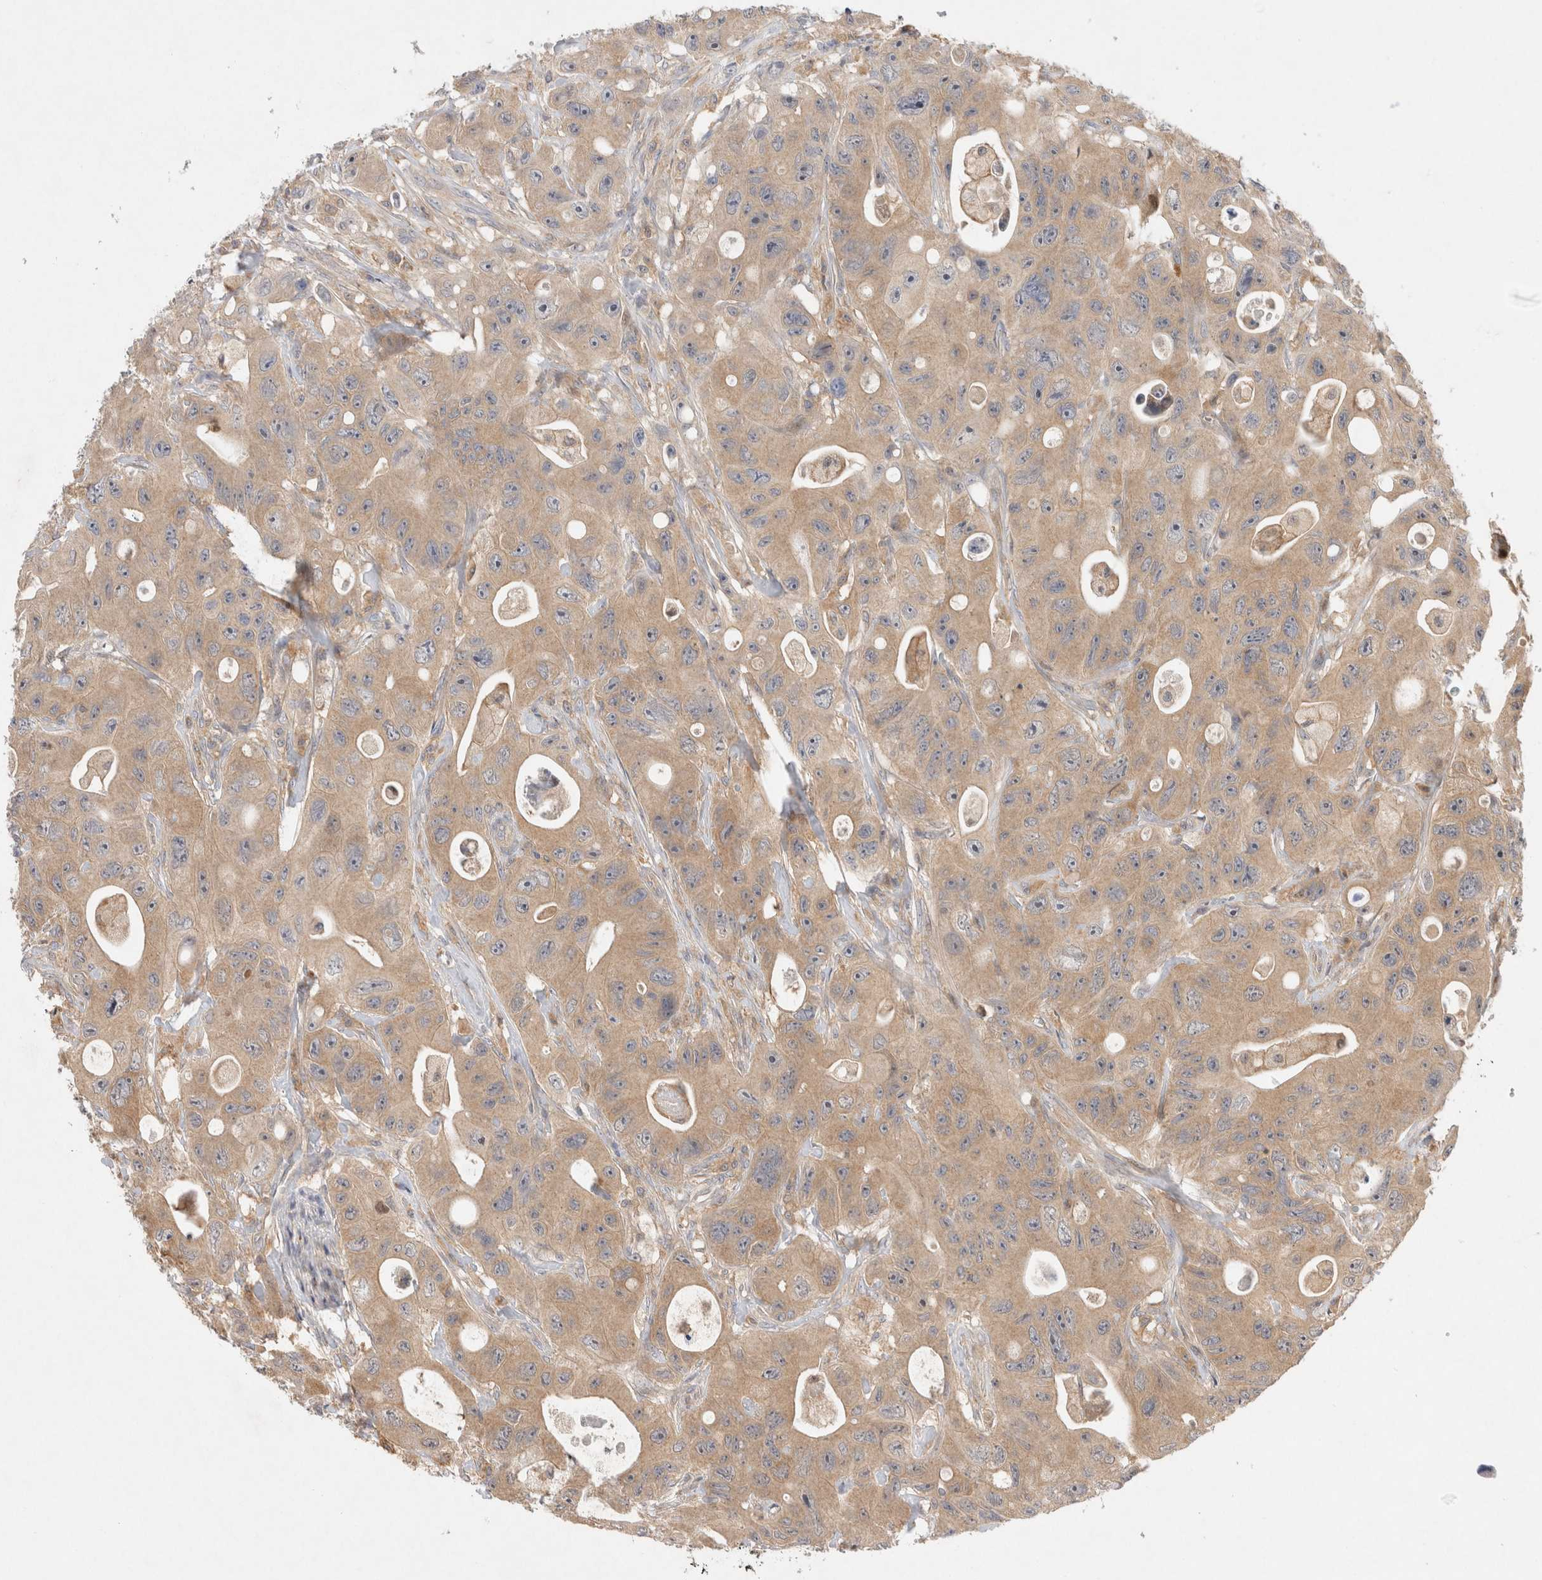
{"staining": {"intensity": "weak", "quantity": ">75%", "location": "cytoplasmic/membranous"}, "tissue": "colorectal cancer", "cell_type": "Tumor cells", "image_type": "cancer", "snomed": [{"axis": "morphology", "description": "Adenocarcinoma, NOS"}, {"axis": "topography", "description": "Colon"}], "caption": "DAB (3,3'-diaminobenzidine) immunohistochemical staining of colorectal cancer exhibits weak cytoplasmic/membranous protein positivity in about >75% of tumor cells. Immunohistochemistry (ihc) stains the protein in brown and the nuclei are stained blue.", "gene": "HTT", "patient": {"sex": "female", "age": 46}}